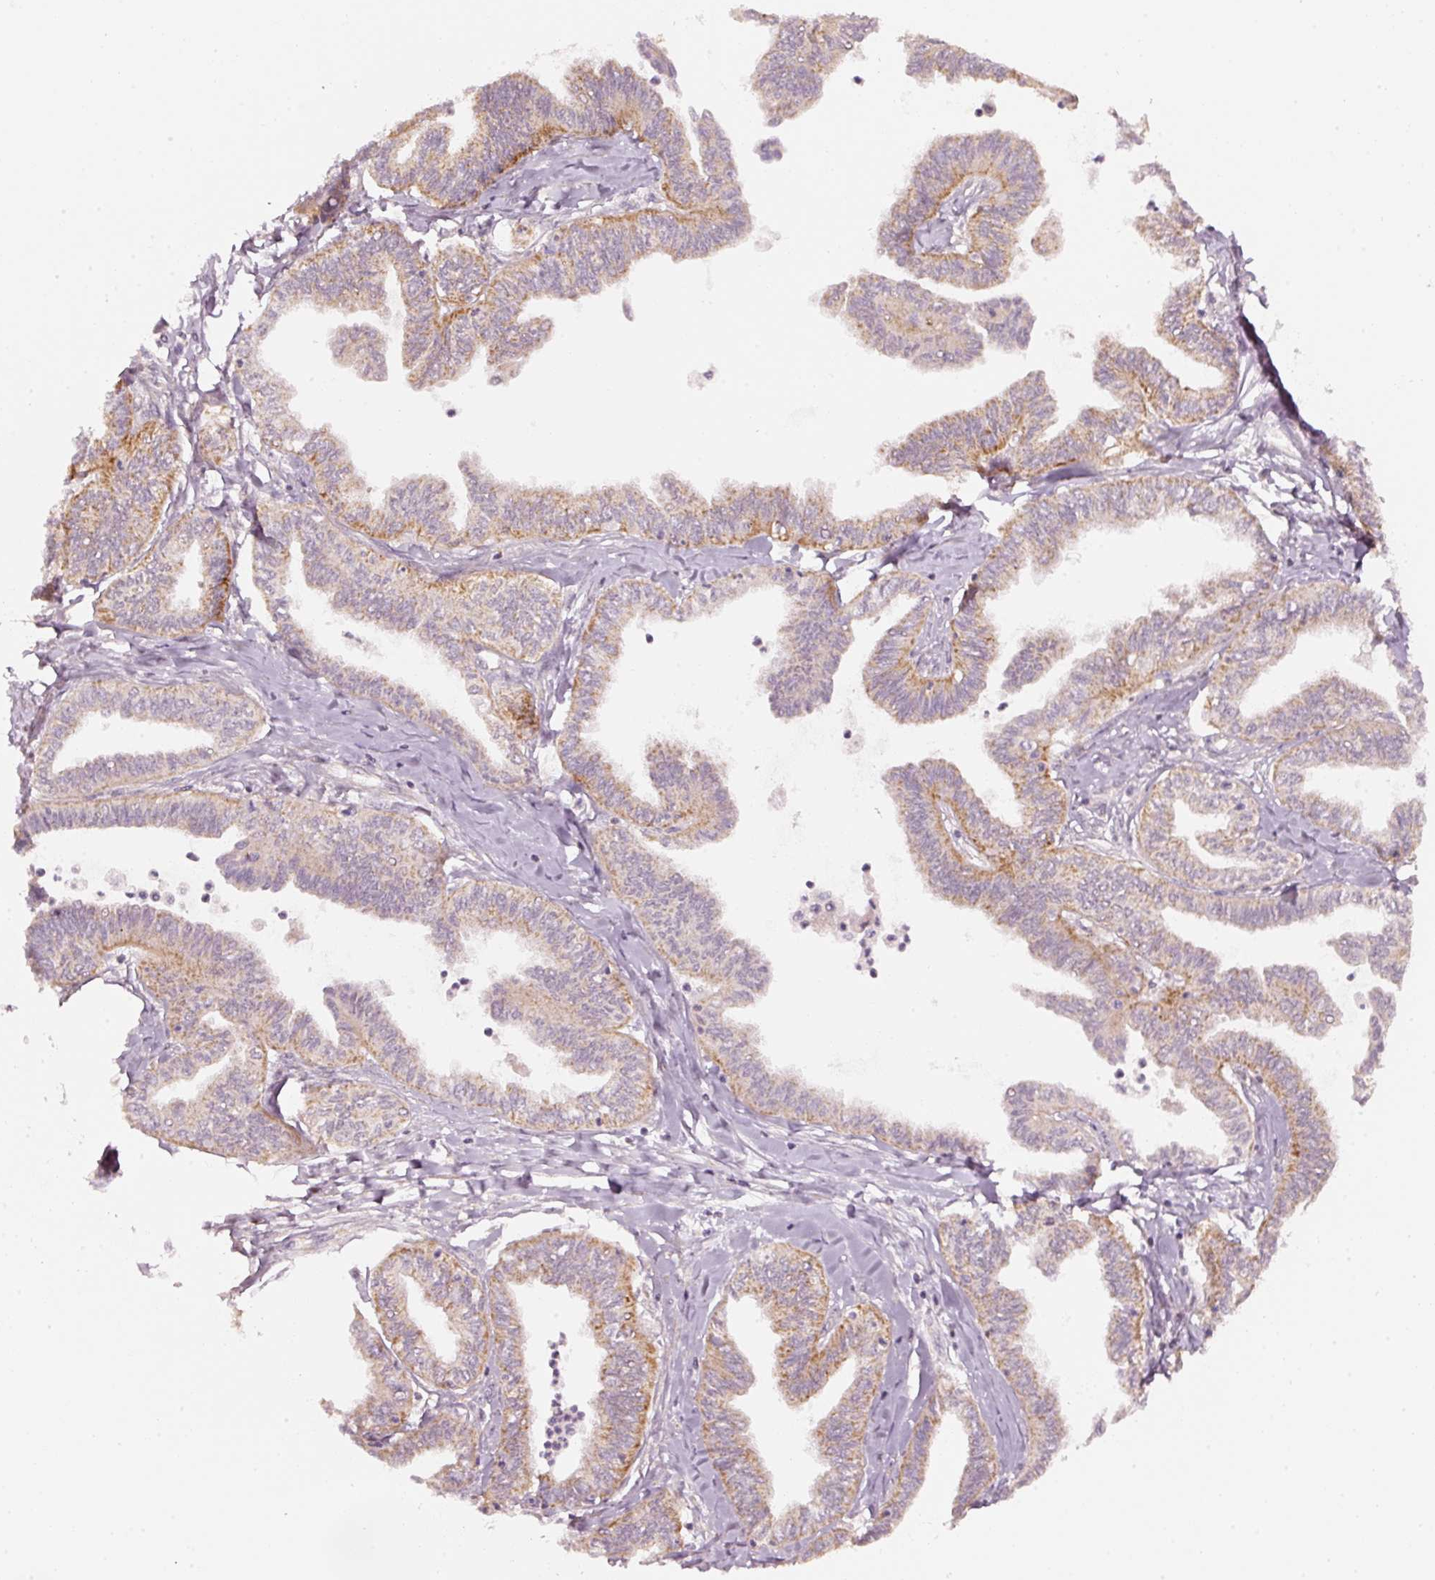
{"staining": {"intensity": "moderate", "quantity": "25%-75%", "location": "cytoplasmic/membranous"}, "tissue": "ovarian cancer", "cell_type": "Tumor cells", "image_type": "cancer", "snomed": [{"axis": "morphology", "description": "Carcinoma, endometroid"}, {"axis": "topography", "description": "Ovary"}], "caption": "Endometroid carcinoma (ovarian) stained with DAB immunohistochemistry (IHC) shows medium levels of moderate cytoplasmic/membranous expression in about 25%-75% of tumor cells.", "gene": "ARHGAP22", "patient": {"sex": "female", "age": 70}}